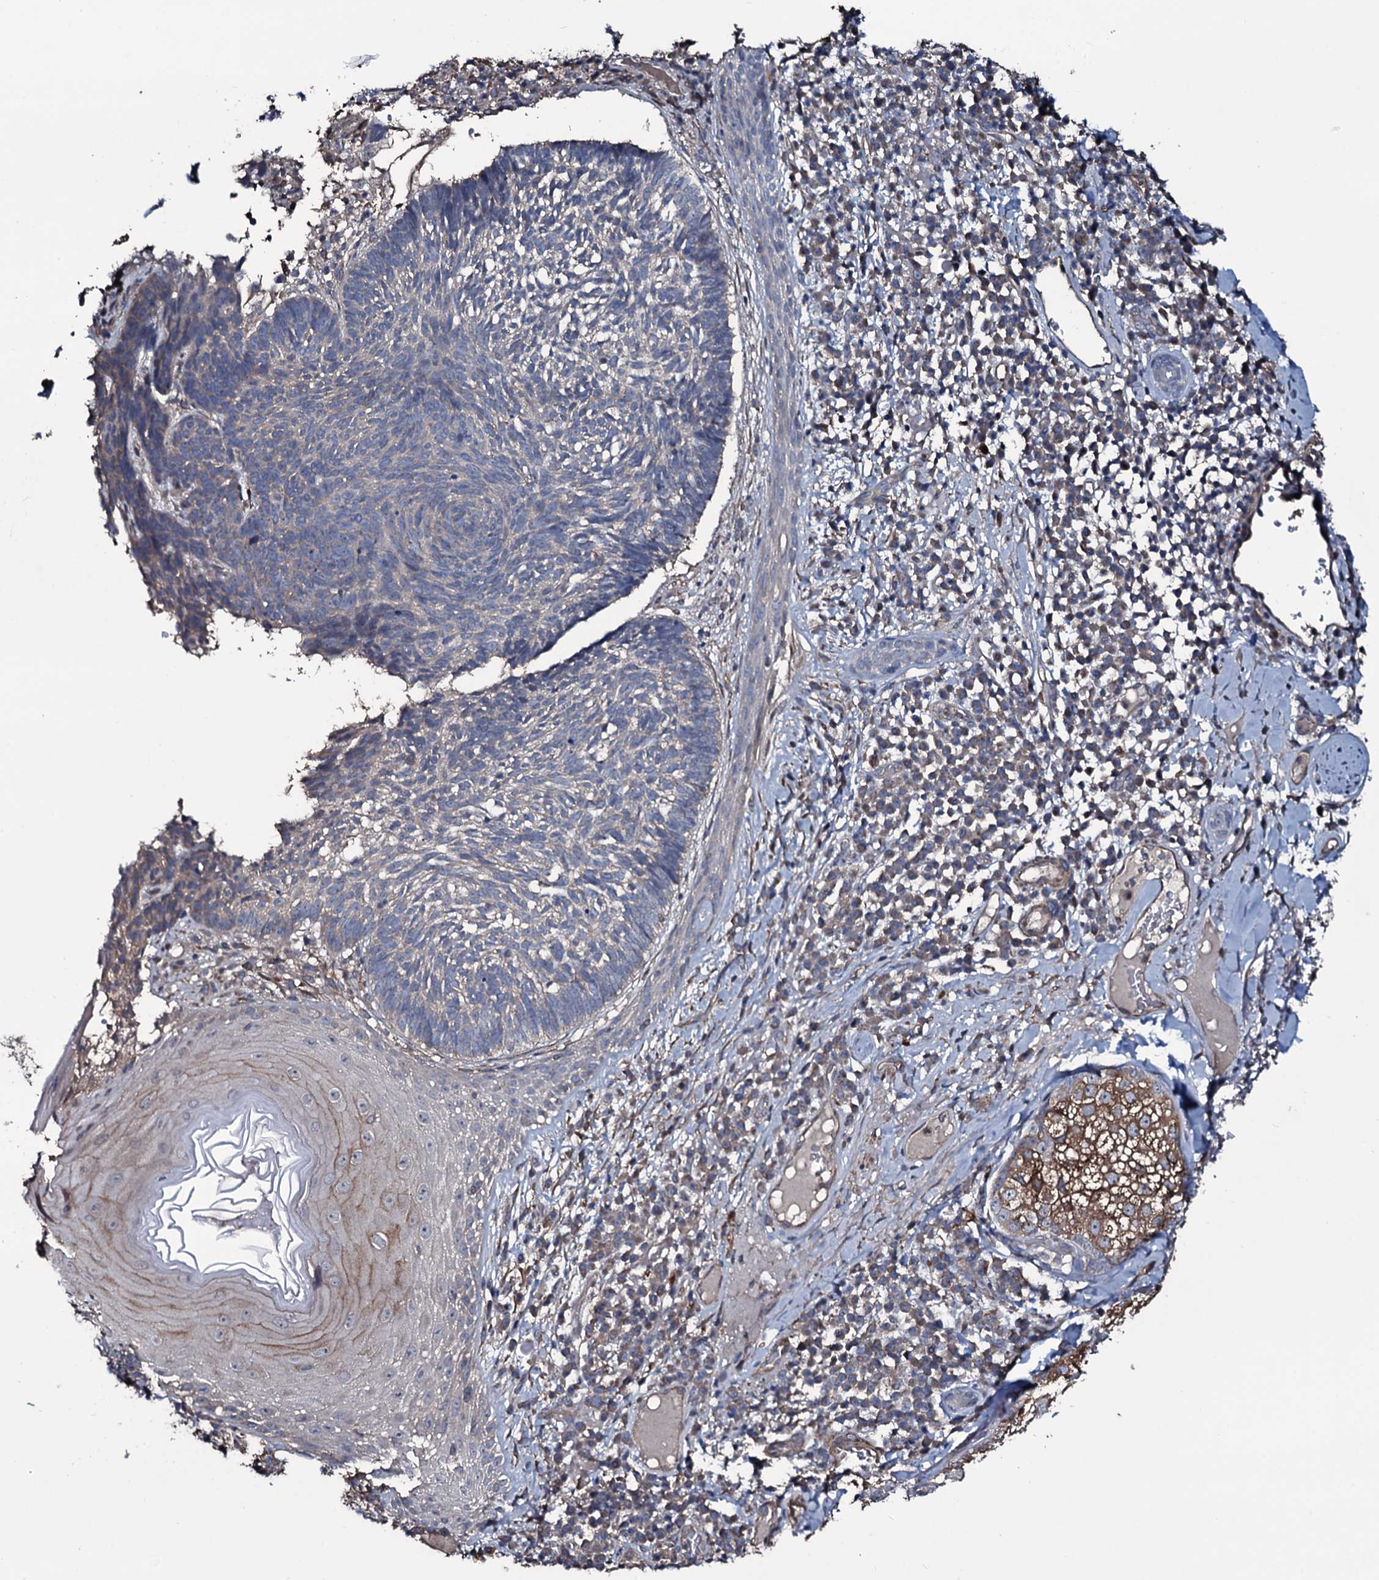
{"staining": {"intensity": "negative", "quantity": "none", "location": "none"}, "tissue": "skin cancer", "cell_type": "Tumor cells", "image_type": "cancer", "snomed": [{"axis": "morphology", "description": "Basal cell carcinoma"}, {"axis": "topography", "description": "Skin"}], "caption": "DAB (3,3'-diaminobenzidine) immunohistochemical staining of basal cell carcinoma (skin) reveals no significant positivity in tumor cells.", "gene": "WIPF3", "patient": {"sex": "male", "age": 88}}